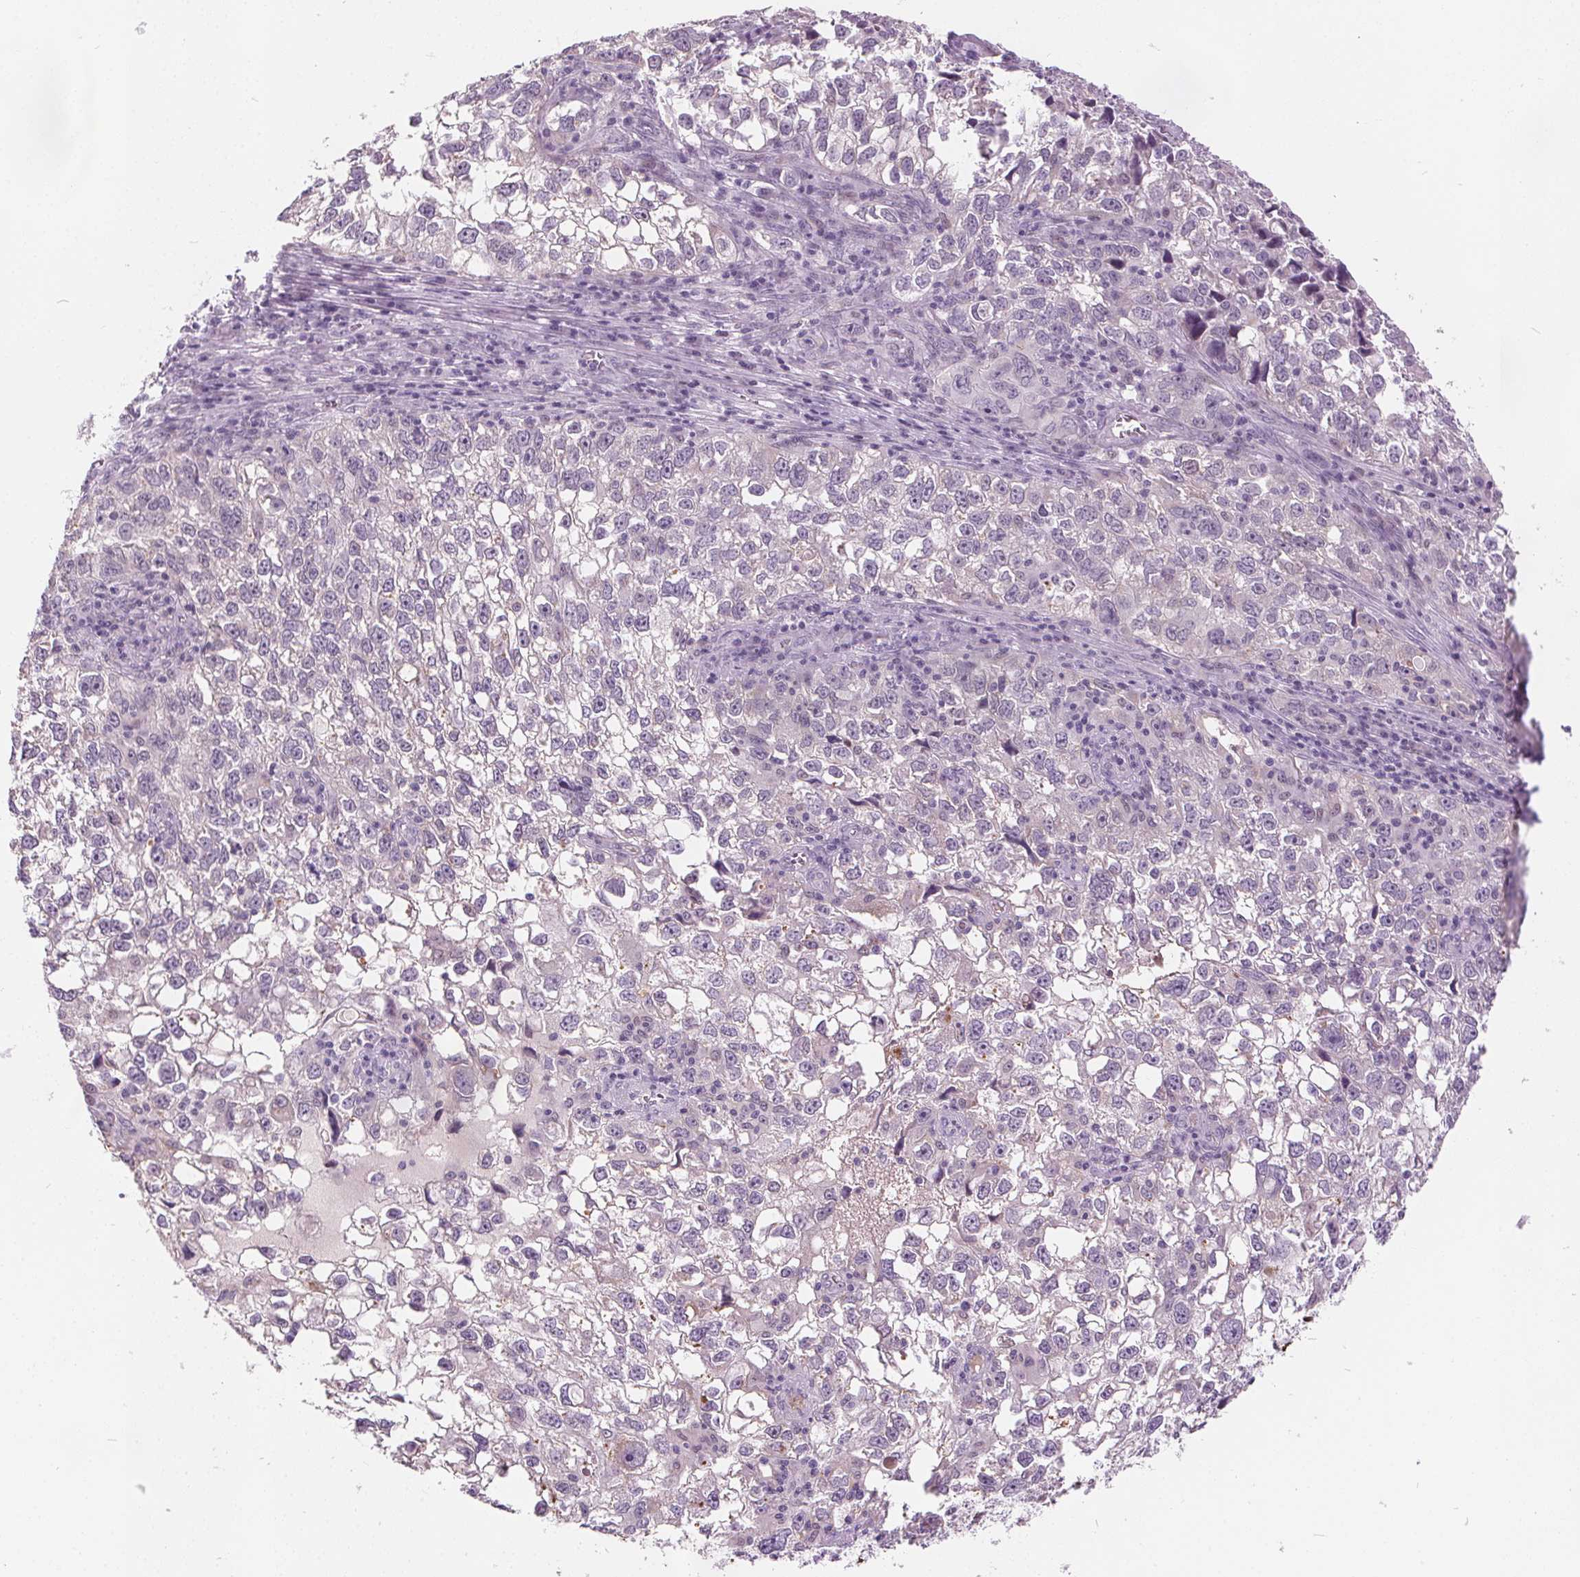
{"staining": {"intensity": "negative", "quantity": "none", "location": "none"}, "tissue": "cervical cancer", "cell_type": "Tumor cells", "image_type": "cancer", "snomed": [{"axis": "morphology", "description": "Squamous cell carcinoma, NOS"}, {"axis": "topography", "description": "Cervix"}], "caption": "A photomicrograph of human cervical squamous cell carcinoma is negative for staining in tumor cells. (IHC, brightfield microscopy, high magnification).", "gene": "ACOX2", "patient": {"sex": "female", "age": 55}}